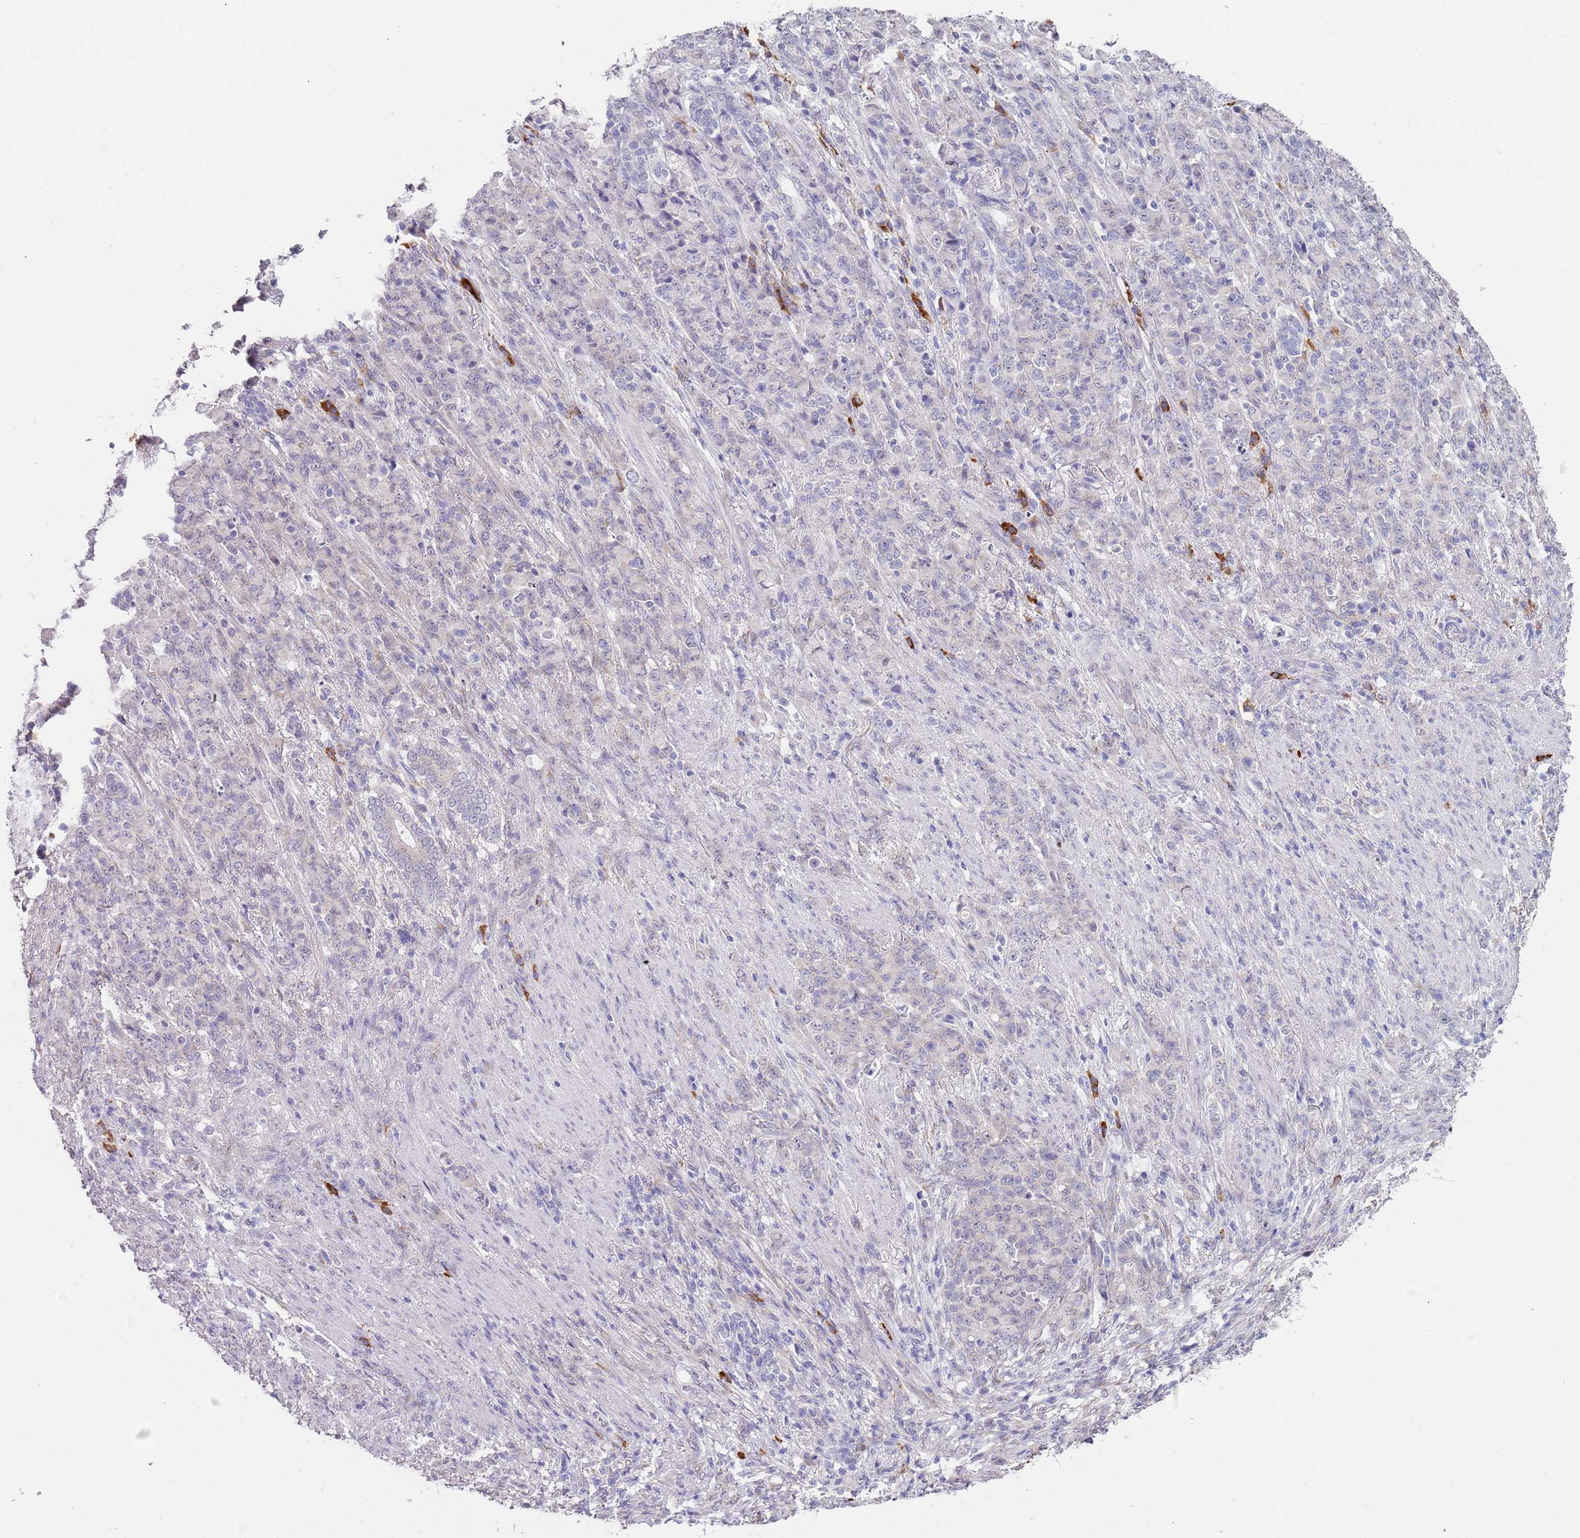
{"staining": {"intensity": "negative", "quantity": "none", "location": "none"}, "tissue": "stomach cancer", "cell_type": "Tumor cells", "image_type": "cancer", "snomed": [{"axis": "morphology", "description": "Adenocarcinoma, NOS"}, {"axis": "topography", "description": "Stomach"}], "caption": "The image demonstrates no staining of tumor cells in adenocarcinoma (stomach).", "gene": "TNRC6C", "patient": {"sex": "female", "age": 79}}